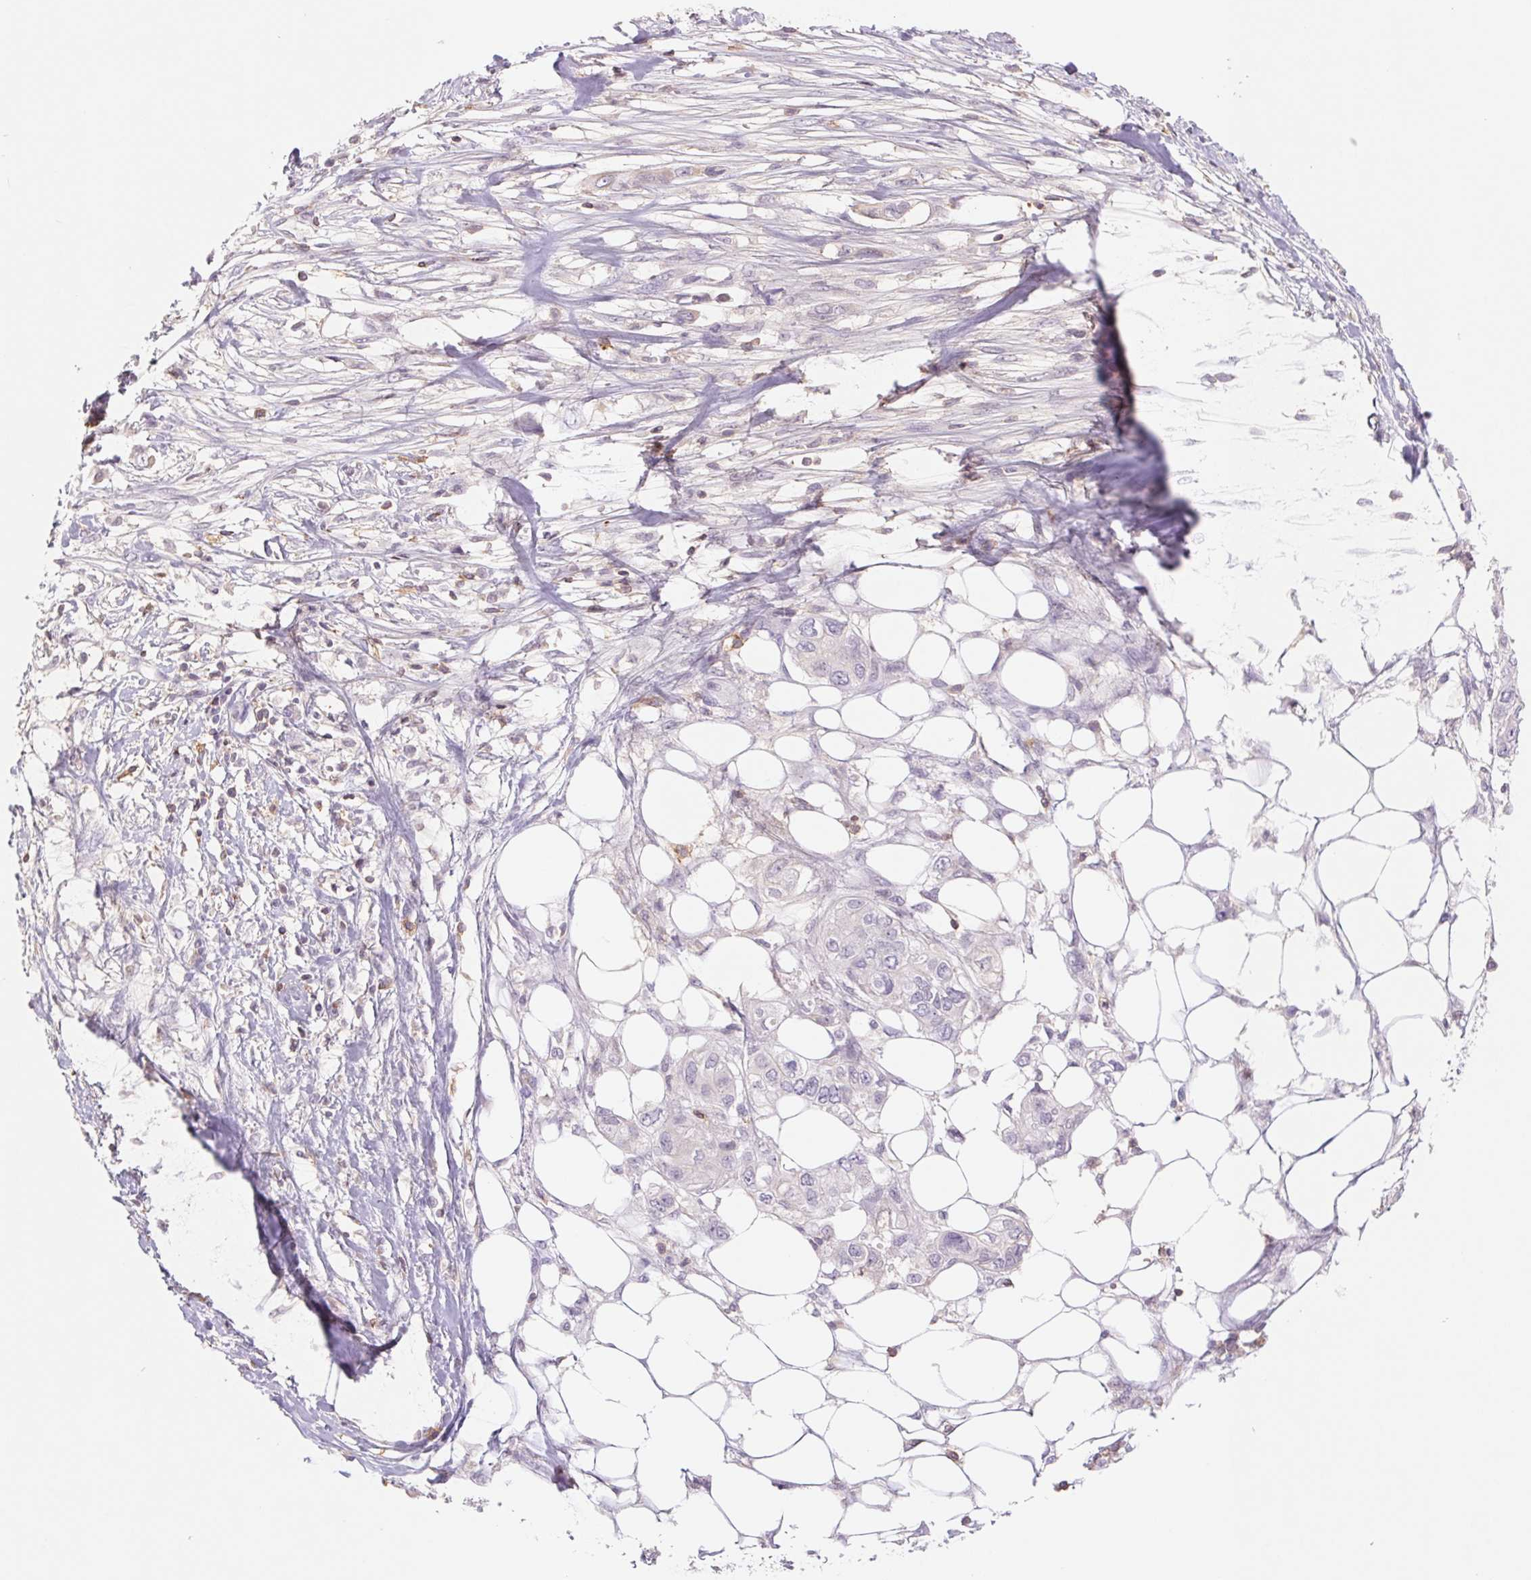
{"staining": {"intensity": "negative", "quantity": "none", "location": "none"}, "tissue": "pancreatic cancer", "cell_type": "Tumor cells", "image_type": "cancer", "snomed": [{"axis": "morphology", "description": "Adenocarcinoma, NOS"}, {"axis": "topography", "description": "Pancreas"}], "caption": "This is an immunohistochemistry (IHC) photomicrograph of pancreatic cancer. There is no staining in tumor cells.", "gene": "KIF26A", "patient": {"sex": "female", "age": 63}}